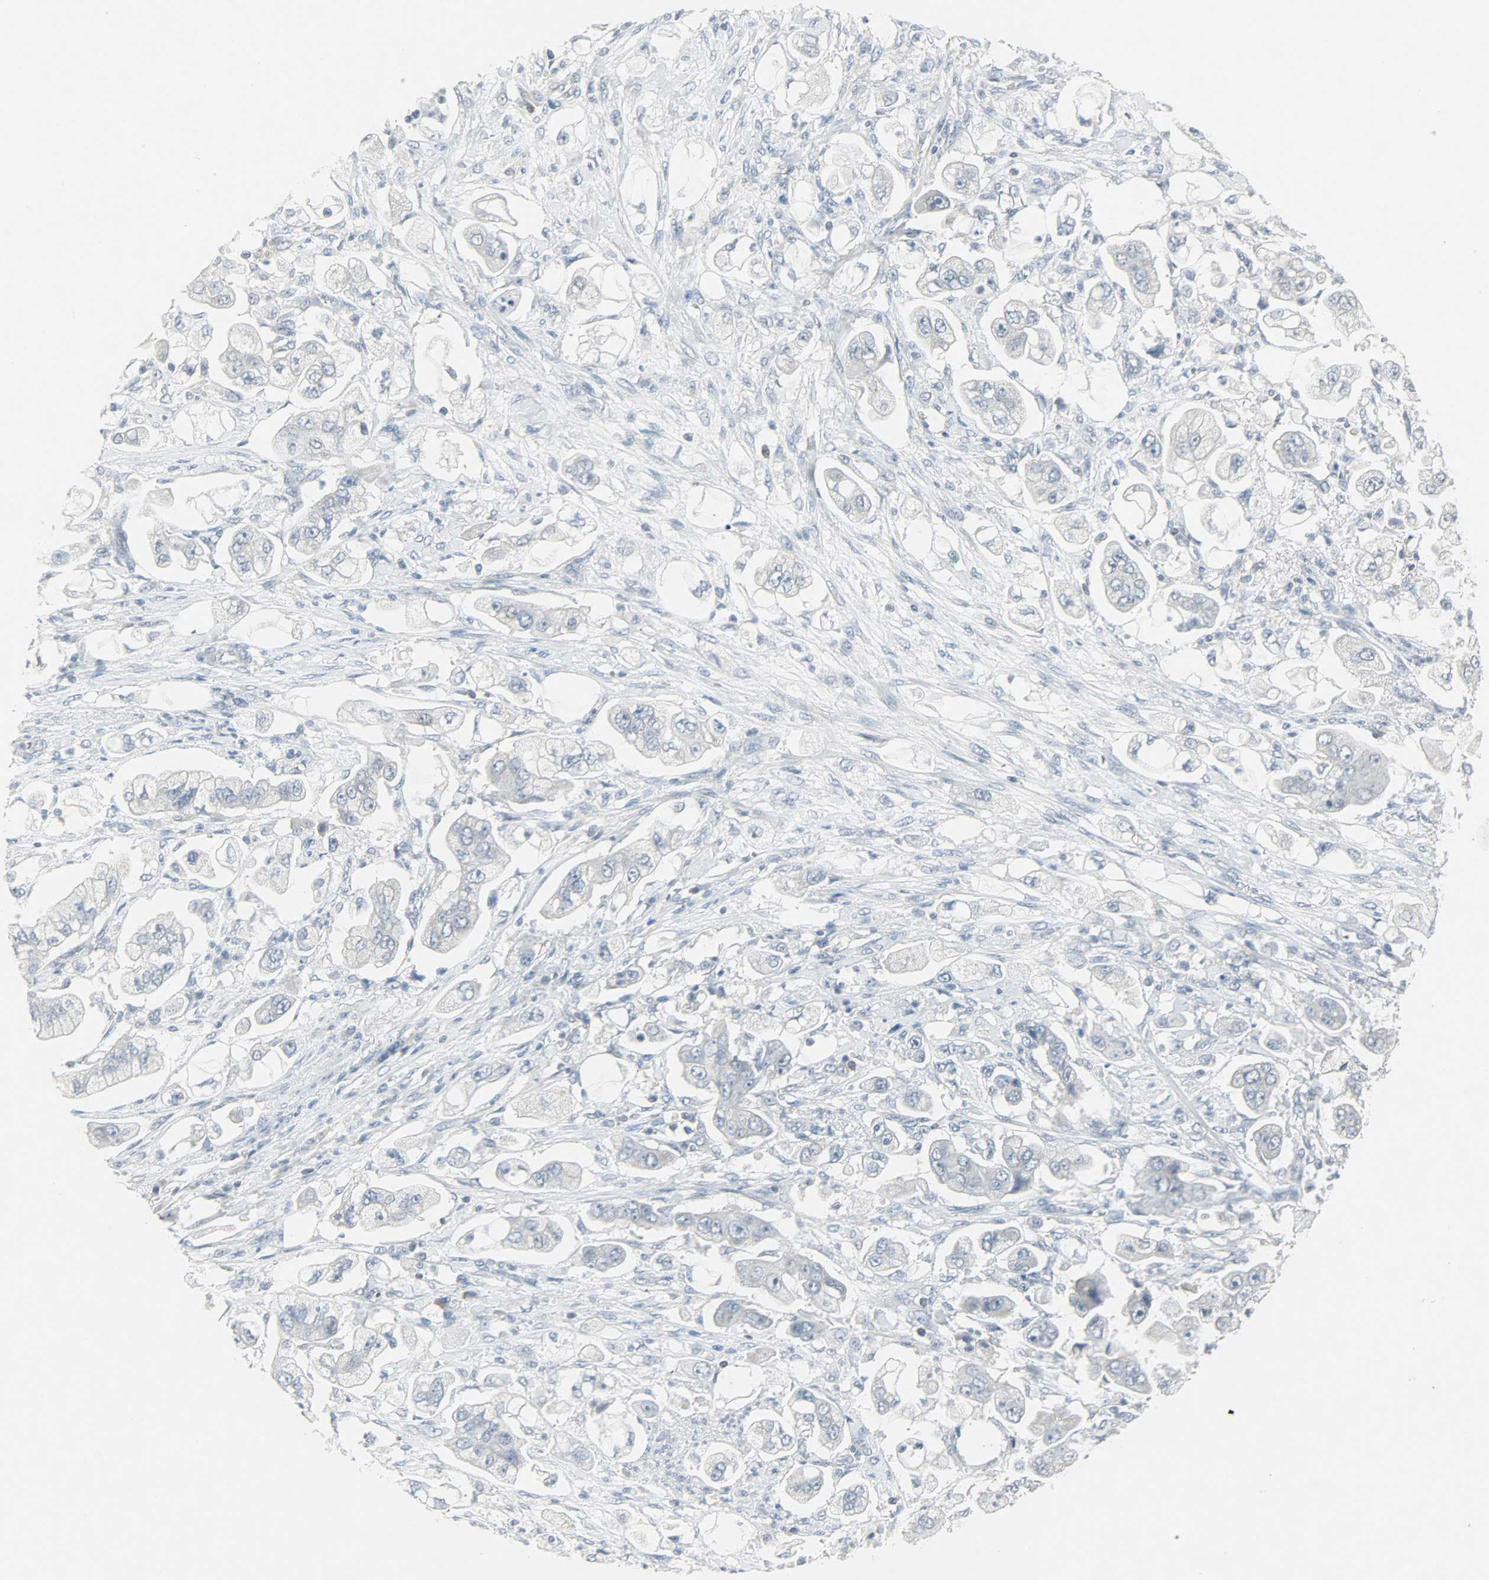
{"staining": {"intensity": "negative", "quantity": "none", "location": "none"}, "tissue": "stomach cancer", "cell_type": "Tumor cells", "image_type": "cancer", "snomed": [{"axis": "morphology", "description": "Adenocarcinoma, NOS"}, {"axis": "topography", "description": "Stomach"}], "caption": "High magnification brightfield microscopy of stomach adenocarcinoma stained with DAB (brown) and counterstained with hematoxylin (blue): tumor cells show no significant staining.", "gene": "CAMK4", "patient": {"sex": "male", "age": 62}}